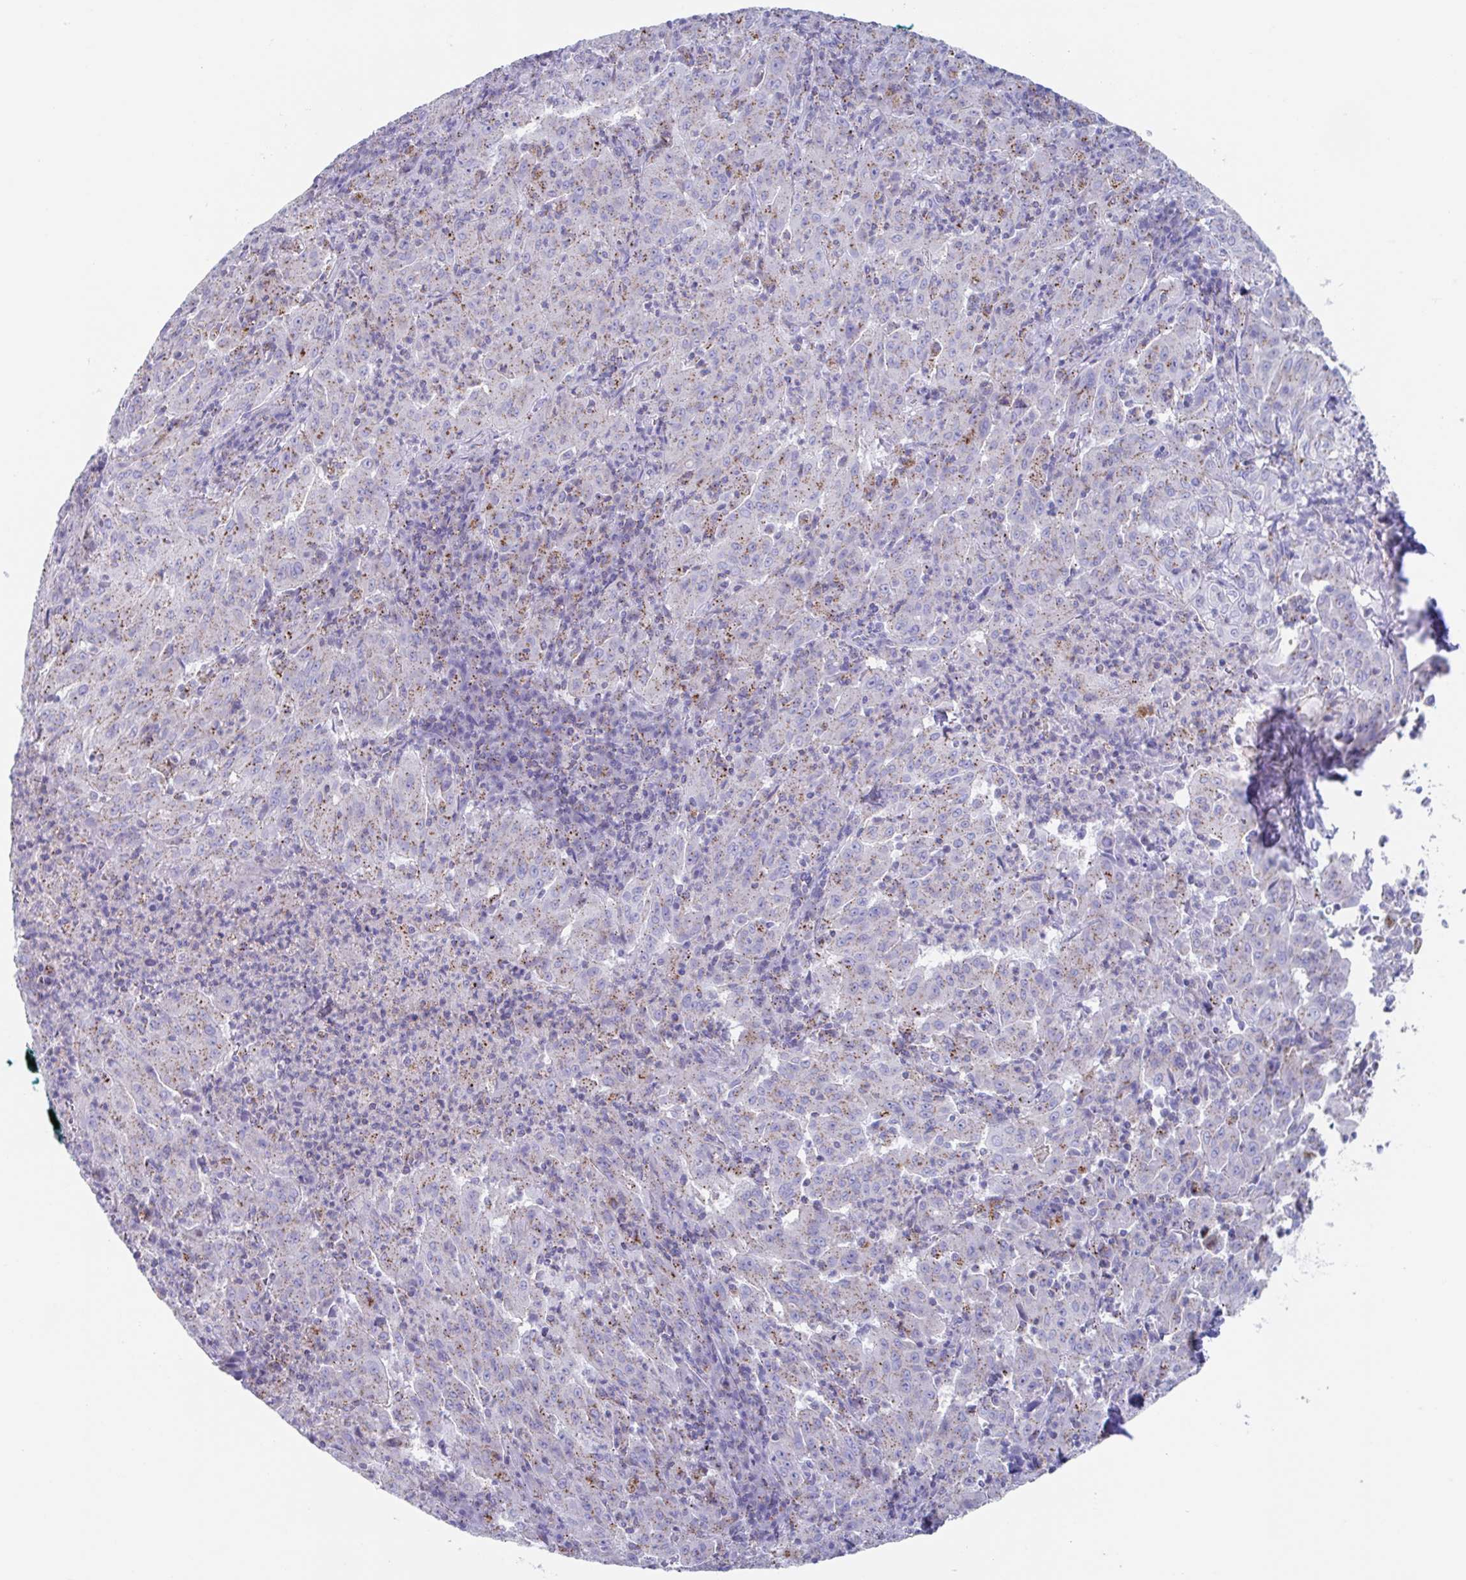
{"staining": {"intensity": "moderate", "quantity": ">75%", "location": "cytoplasmic/membranous"}, "tissue": "pancreatic cancer", "cell_type": "Tumor cells", "image_type": "cancer", "snomed": [{"axis": "morphology", "description": "Adenocarcinoma, NOS"}, {"axis": "topography", "description": "Pancreas"}], "caption": "Pancreatic cancer (adenocarcinoma) was stained to show a protein in brown. There is medium levels of moderate cytoplasmic/membranous staining in about >75% of tumor cells. (DAB (3,3'-diaminobenzidine) IHC, brown staining for protein, blue staining for nuclei).", "gene": "CHMP5", "patient": {"sex": "male", "age": 63}}